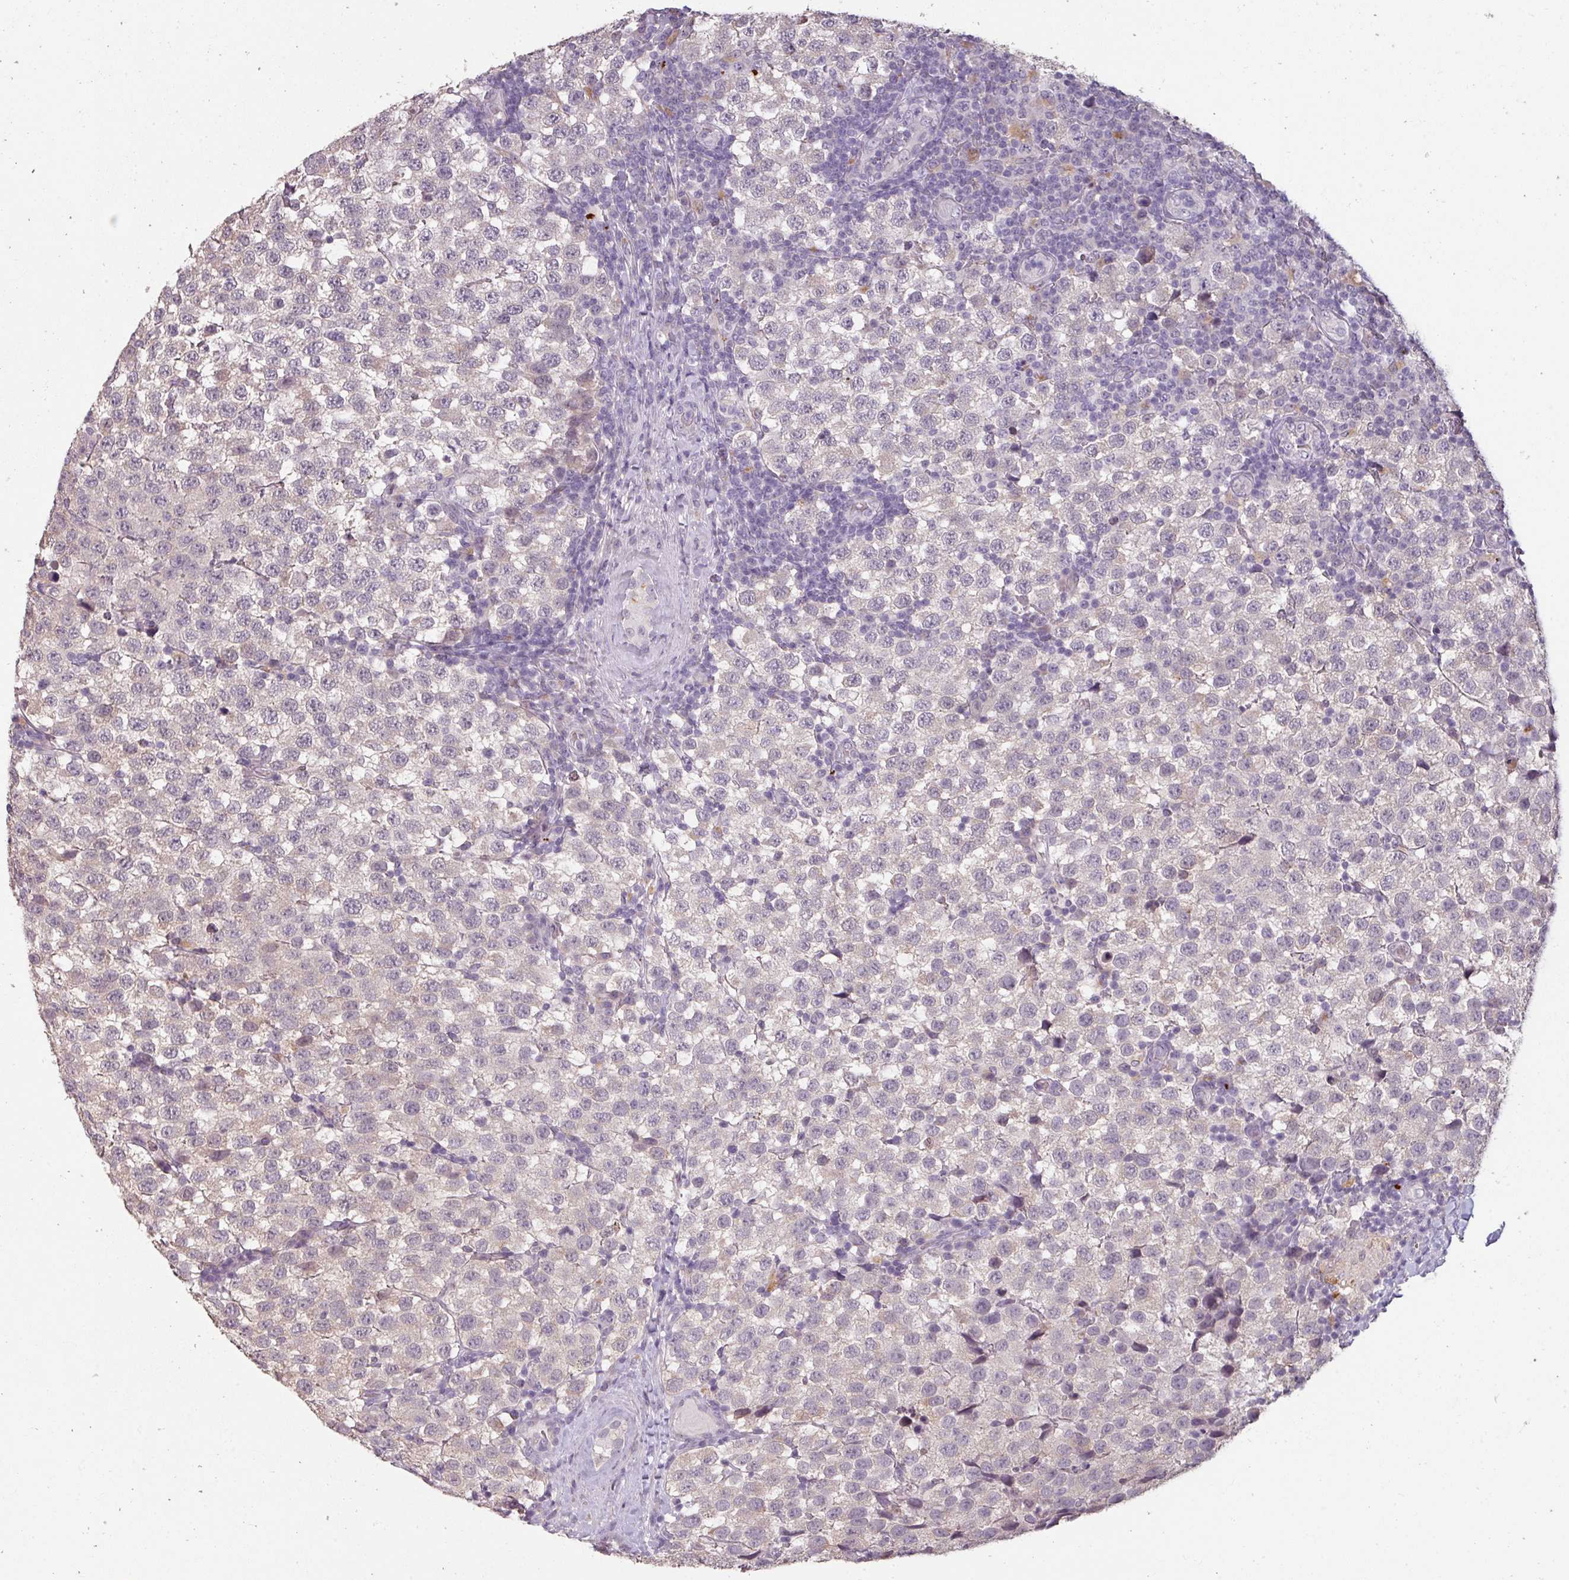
{"staining": {"intensity": "negative", "quantity": "none", "location": "none"}, "tissue": "testis cancer", "cell_type": "Tumor cells", "image_type": "cancer", "snomed": [{"axis": "morphology", "description": "Seminoma, NOS"}, {"axis": "topography", "description": "Testis"}], "caption": "Tumor cells are negative for brown protein staining in seminoma (testis).", "gene": "LYPLA1", "patient": {"sex": "male", "age": 34}}